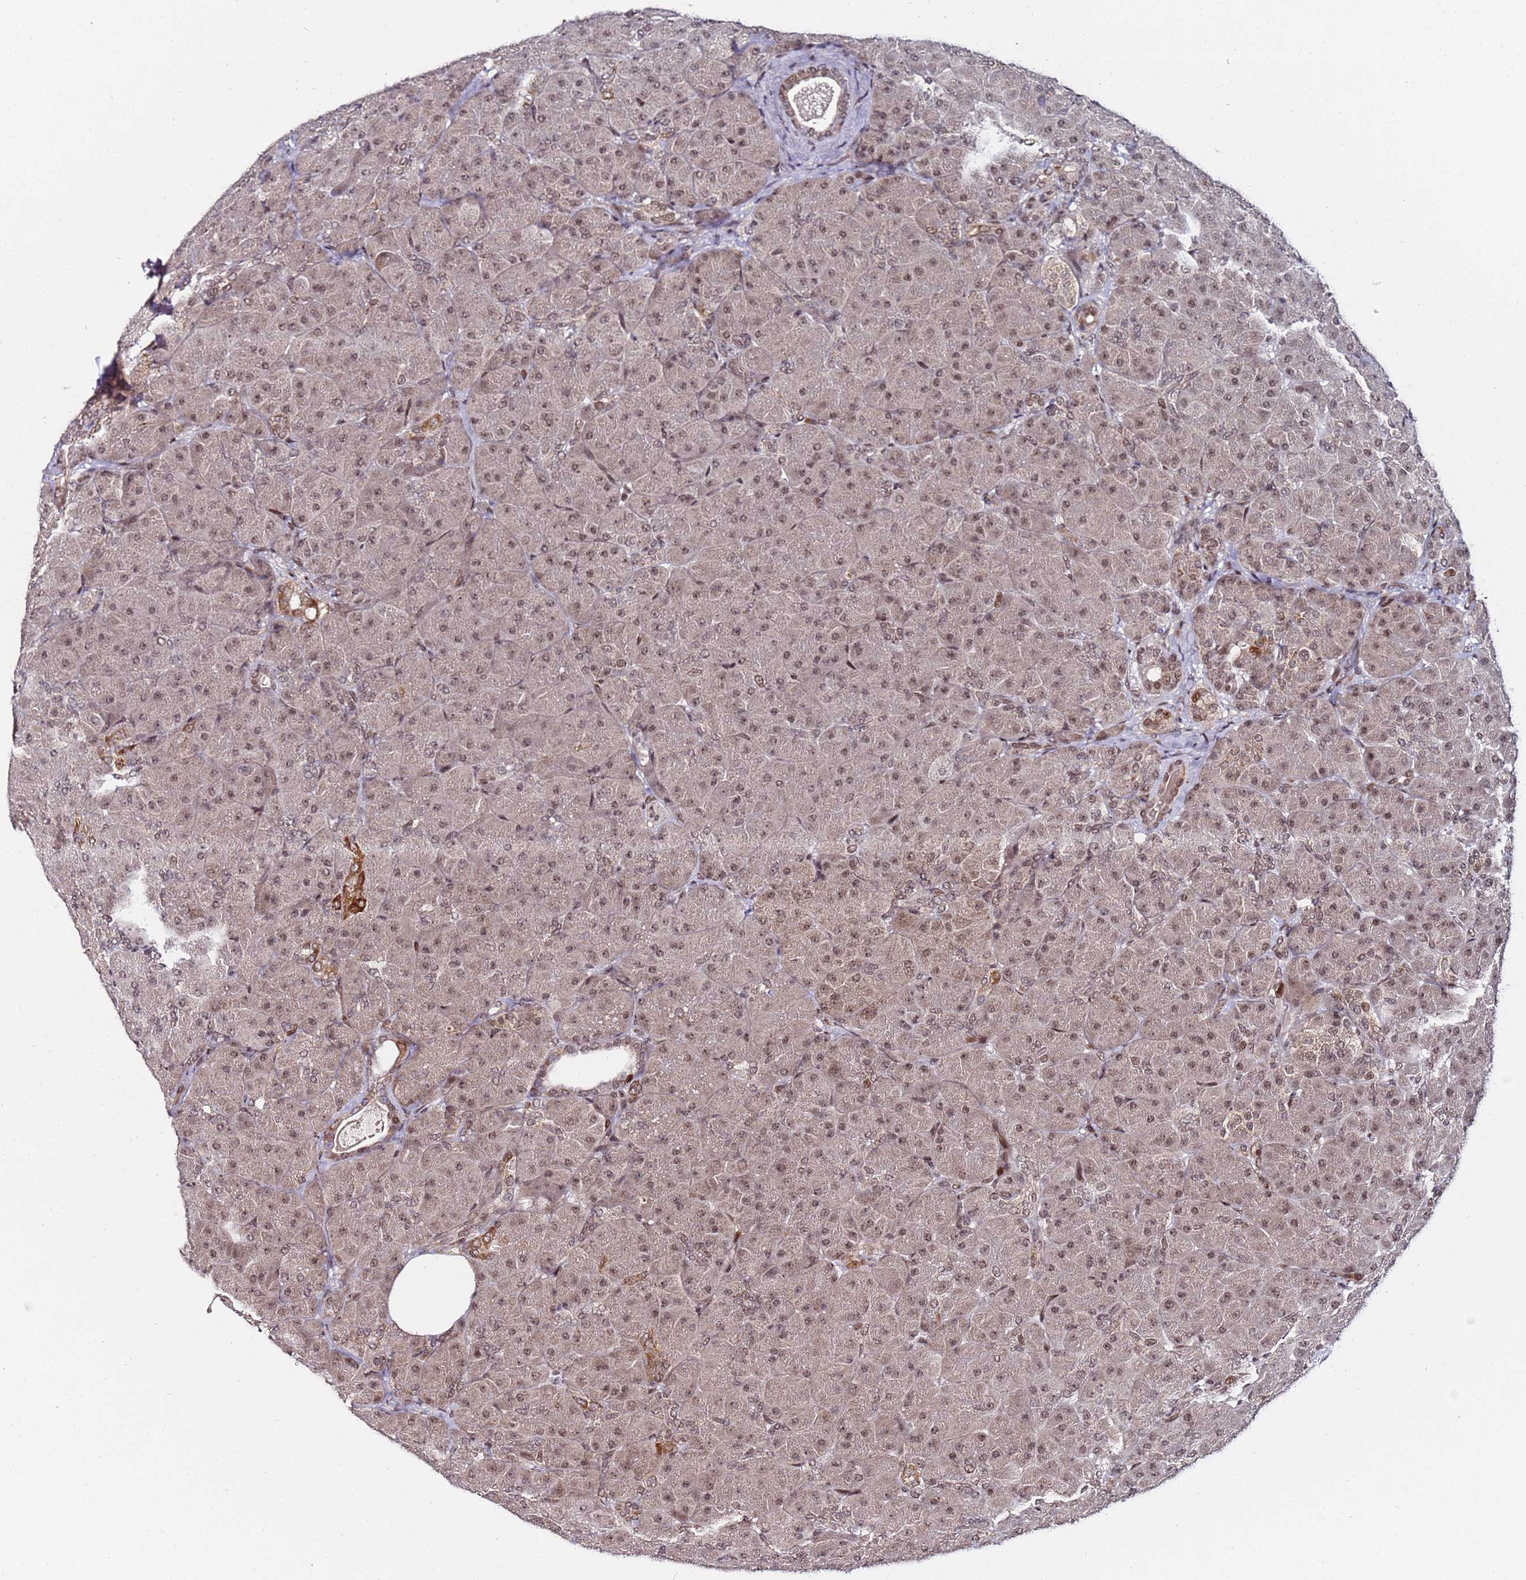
{"staining": {"intensity": "moderate", "quantity": ">75%", "location": "nuclear"}, "tissue": "pancreas", "cell_type": "Exocrine glandular cells", "image_type": "normal", "snomed": [{"axis": "morphology", "description": "Normal tissue, NOS"}, {"axis": "topography", "description": "Pancreas"}], "caption": "Protein staining shows moderate nuclear staining in approximately >75% of exocrine glandular cells in benign pancreas.", "gene": "PPM1H", "patient": {"sex": "male", "age": 66}}